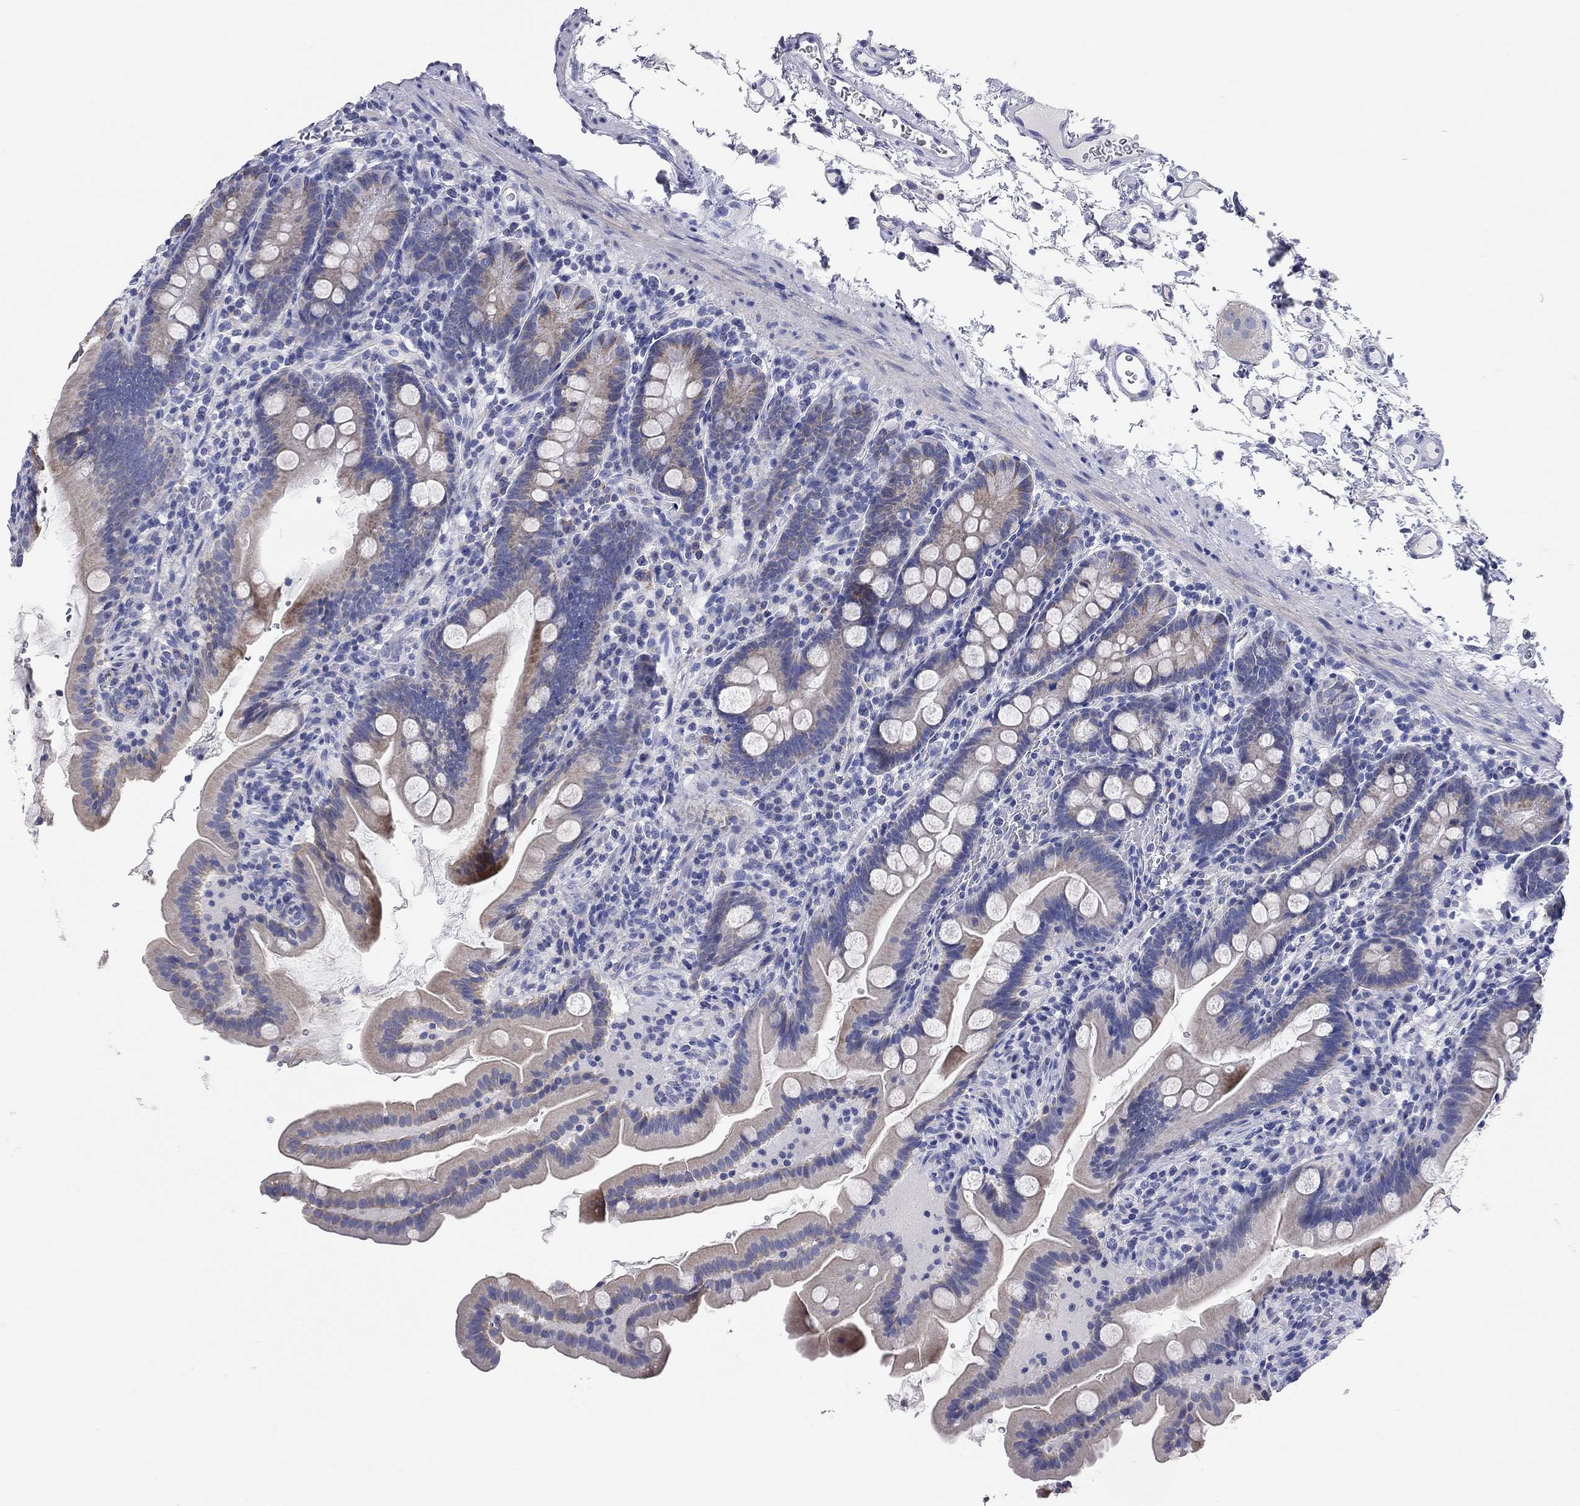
{"staining": {"intensity": "weak", "quantity": "25%-75%", "location": "cytoplasmic/membranous"}, "tissue": "small intestine", "cell_type": "Glandular cells", "image_type": "normal", "snomed": [{"axis": "morphology", "description": "Normal tissue, NOS"}, {"axis": "topography", "description": "Small intestine"}], "caption": "IHC micrograph of benign small intestine: small intestine stained using immunohistochemistry displays low levels of weak protein expression localized specifically in the cytoplasmic/membranous of glandular cells, appearing as a cytoplasmic/membranous brown color.", "gene": "RCAN1", "patient": {"sex": "female", "age": 44}}